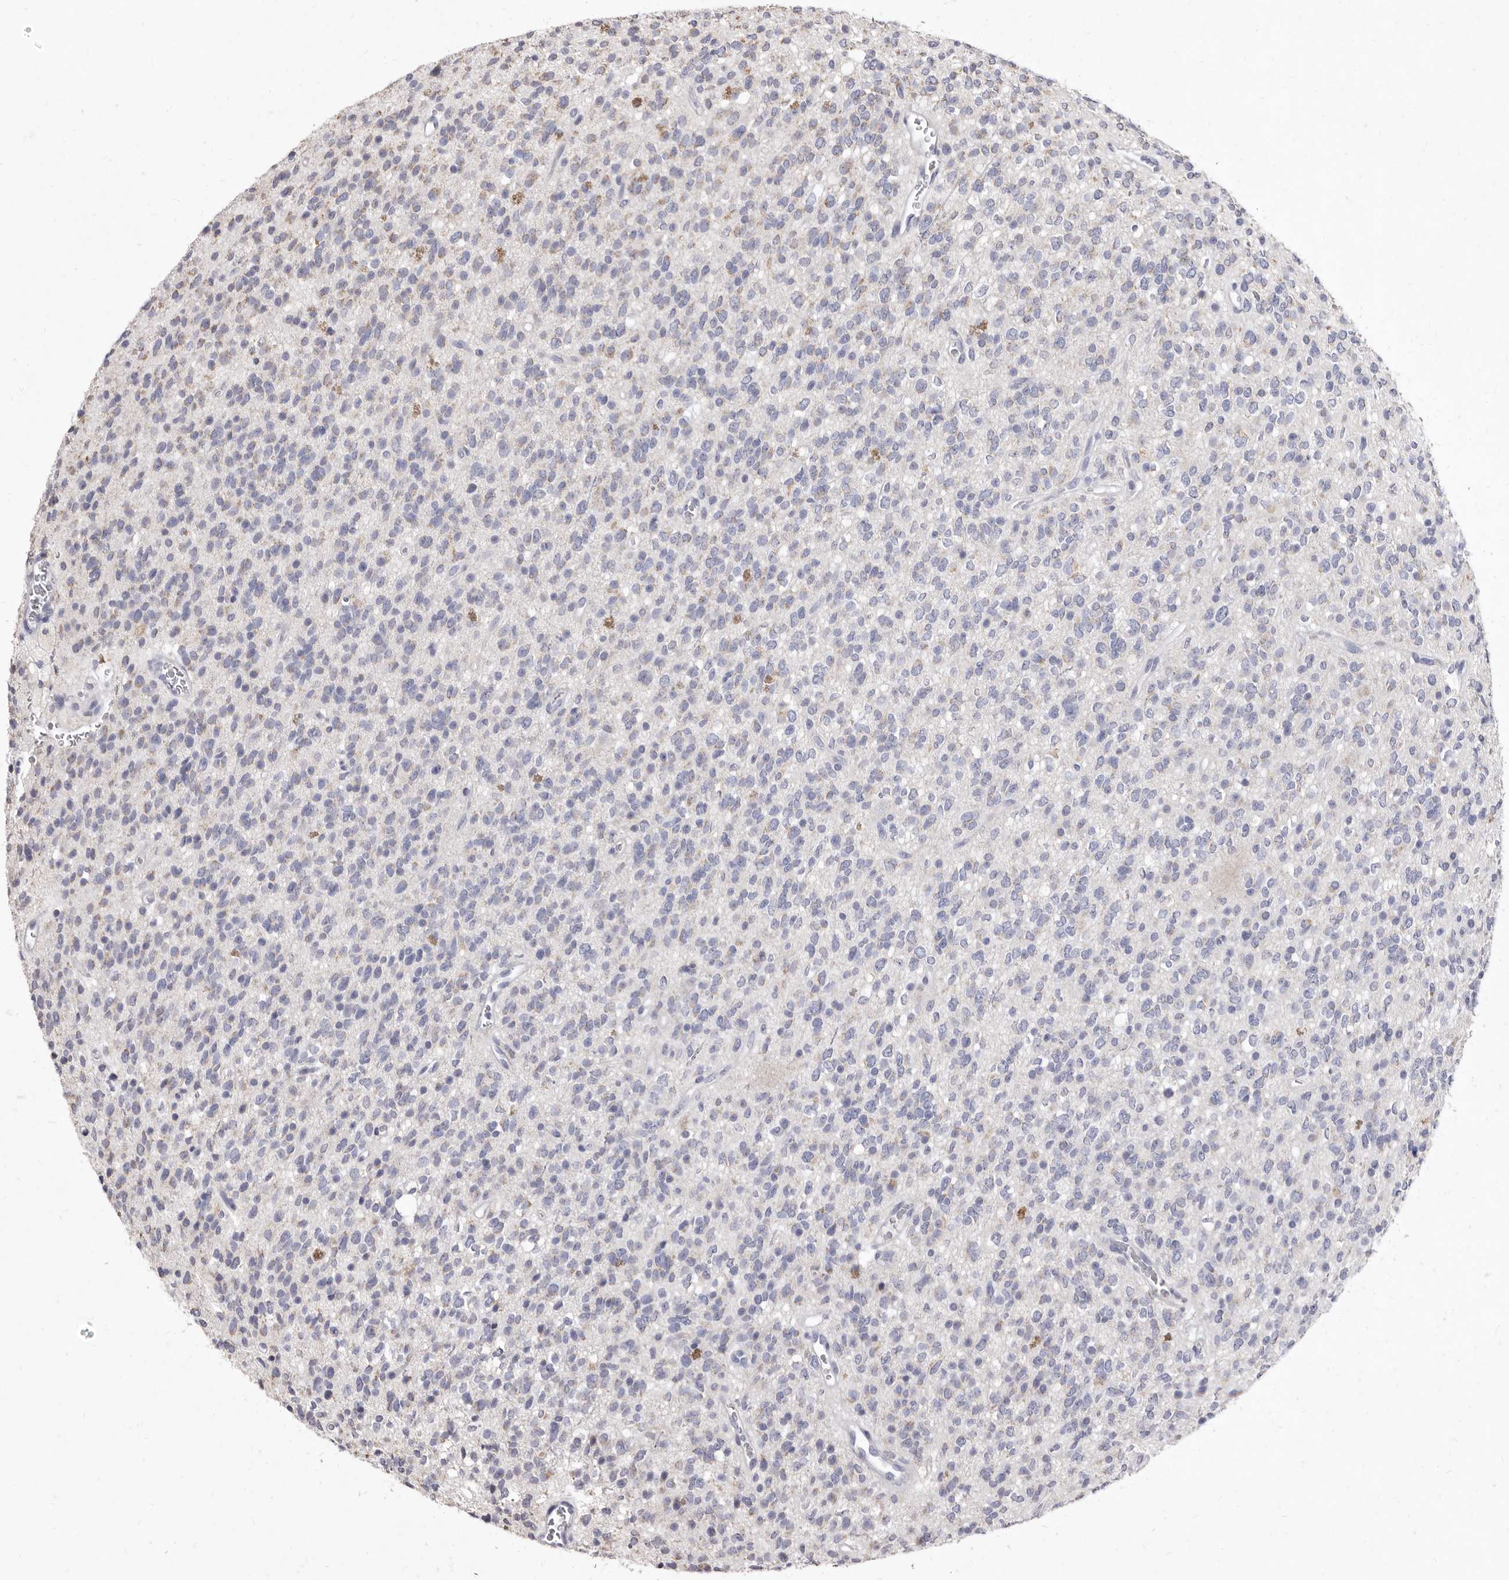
{"staining": {"intensity": "negative", "quantity": "none", "location": "none"}, "tissue": "glioma", "cell_type": "Tumor cells", "image_type": "cancer", "snomed": [{"axis": "morphology", "description": "Glioma, malignant, High grade"}, {"axis": "topography", "description": "Brain"}], "caption": "Immunohistochemistry image of neoplastic tissue: human high-grade glioma (malignant) stained with DAB shows no significant protein expression in tumor cells.", "gene": "CYP2E1", "patient": {"sex": "male", "age": 34}}